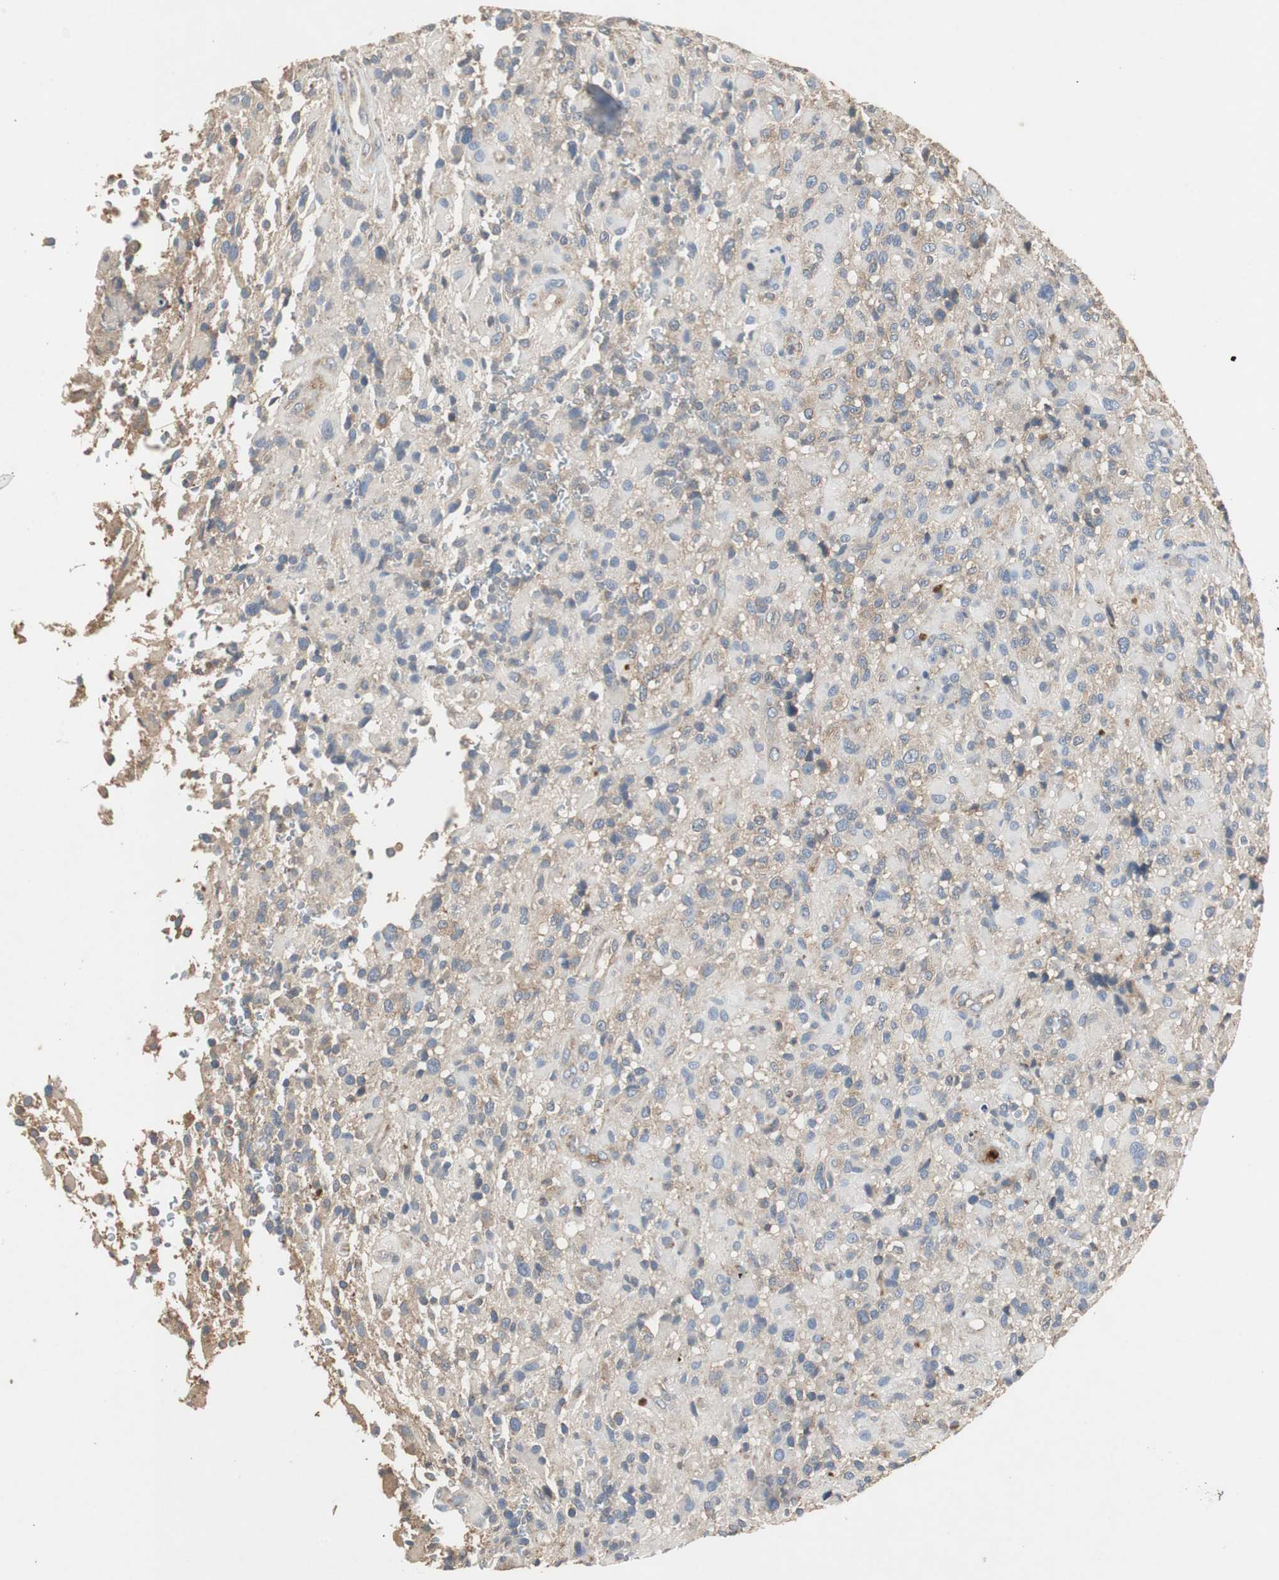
{"staining": {"intensity": "weak", "quantity": "<25%", "location": "cytoplasmic/membranous"}, "tissue": "glioma", "cell_type": "Tumor cells", "image_type": "cancer", "snomed": [{"axis": "morphology", "description": "Glioma, malignant, High grade"}, {"axis": "topography", "description": "Brain"}], "caption": "Immunohistochemistry (IHC) histopathology image of malignant high-grade glioma stained for a protein (brown), which reveals no positivity in tumor cells.", "gene": "TNFRSF14", "patient": {"sex": "male", "age": 71}}